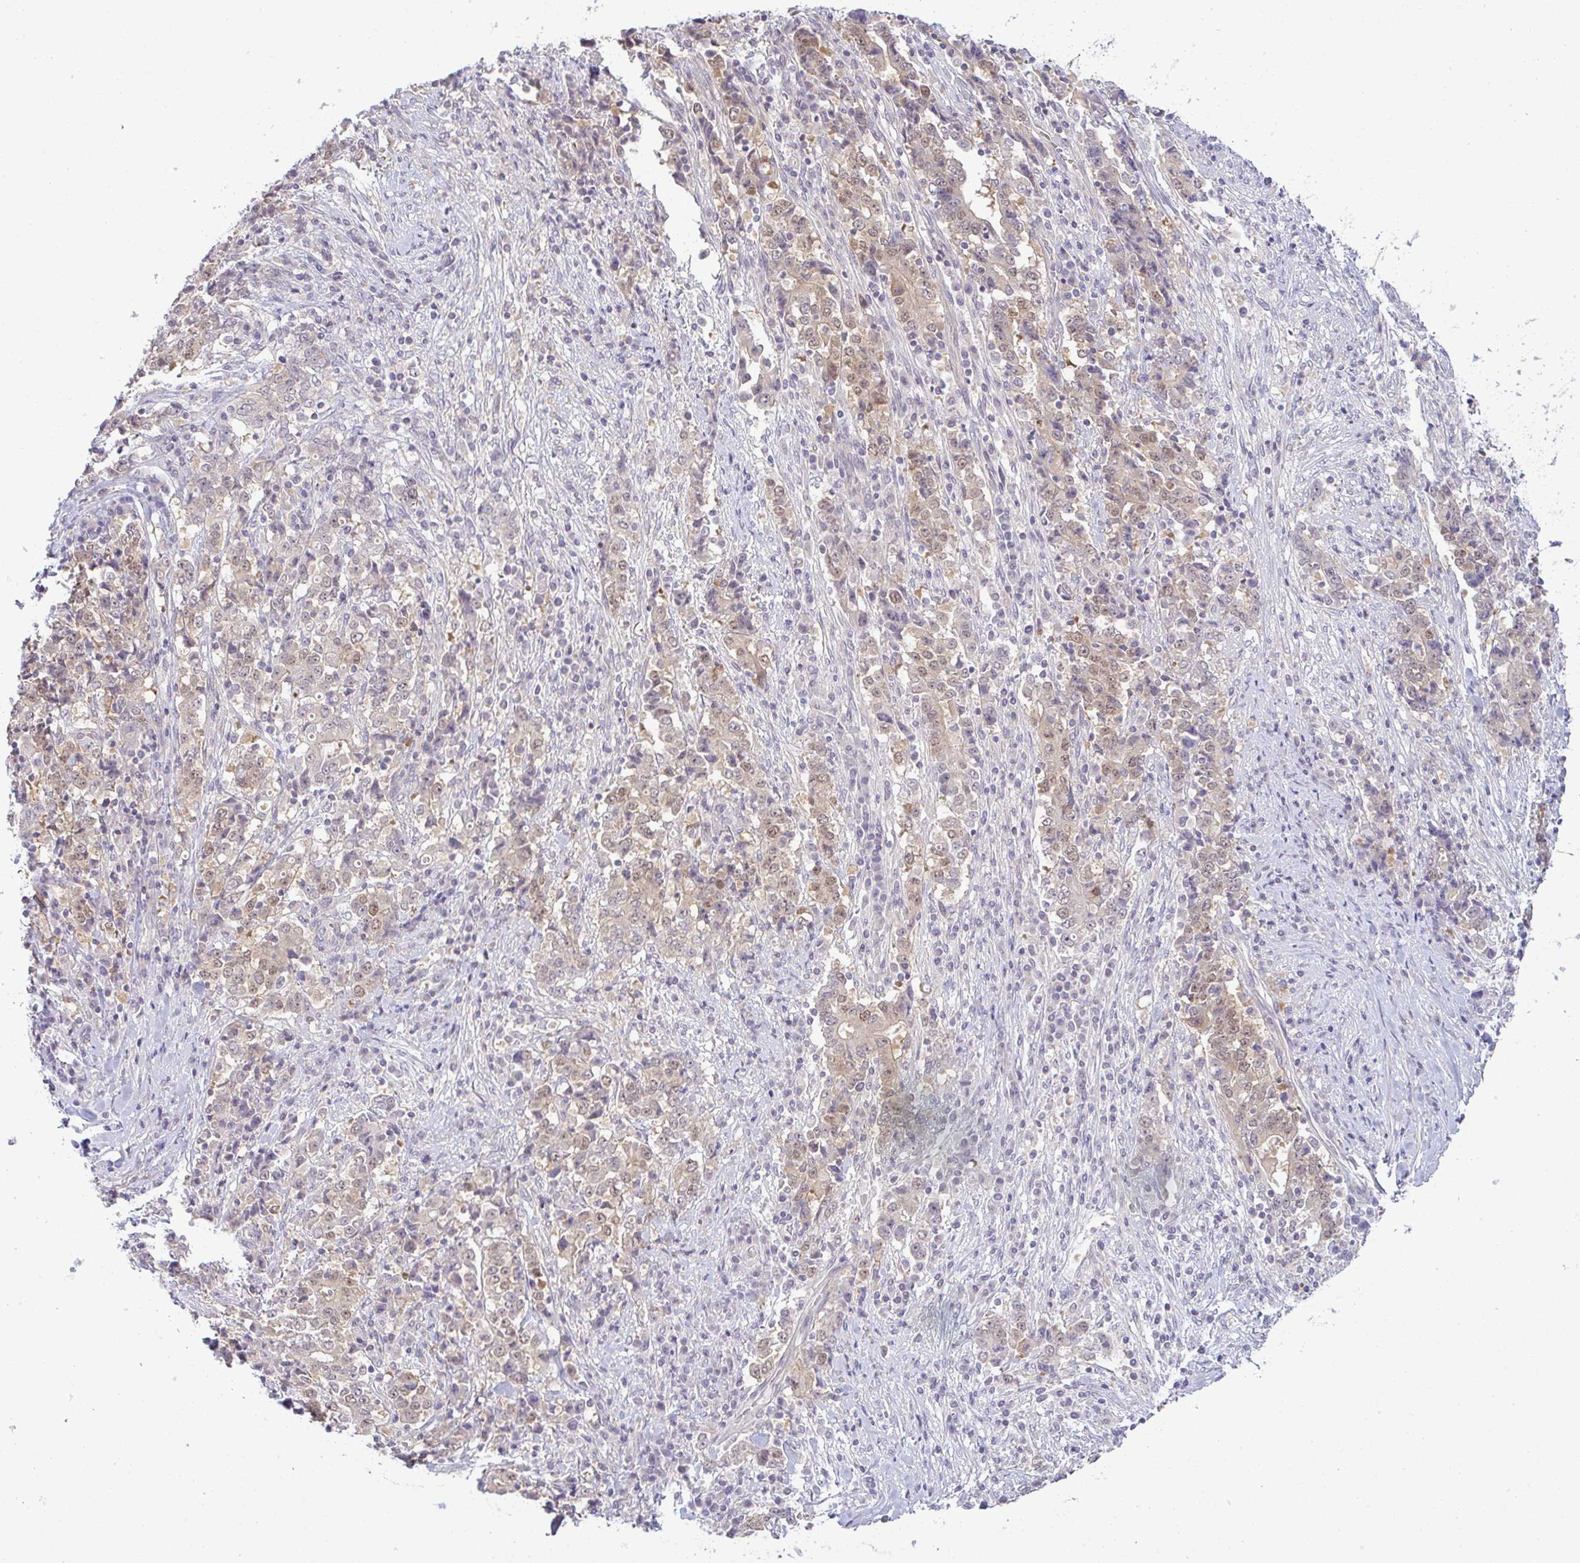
{"staining": {"intensity": "weak", "quantity": "25%-75%", "location": "cytoplasmic/membranous,nuclear"}, "tissue": "stomach cancer", "cell_type": "Tumor cells", "image_type": "cancer", "snomed": [{"axis": "morphology", "description": "Normal tissue, NOS"}, {"axis": "morphology", "description": "Adenocarcinoma, NOS"}, {"axis": "topography", "description": "Stomach, upper"}, {"axis": "topography", "description": "Stomach"}], "caption": "An immunohistochemistry (IHC) image of neoplastic tissue is shown. Protein staining in brown highlights weak cytoplasmic/membranous and nuclear positivity in stomach cancer within tumor cells.", "gene": "CSE1L", "patient": {"sex": "male", "age": 59}}